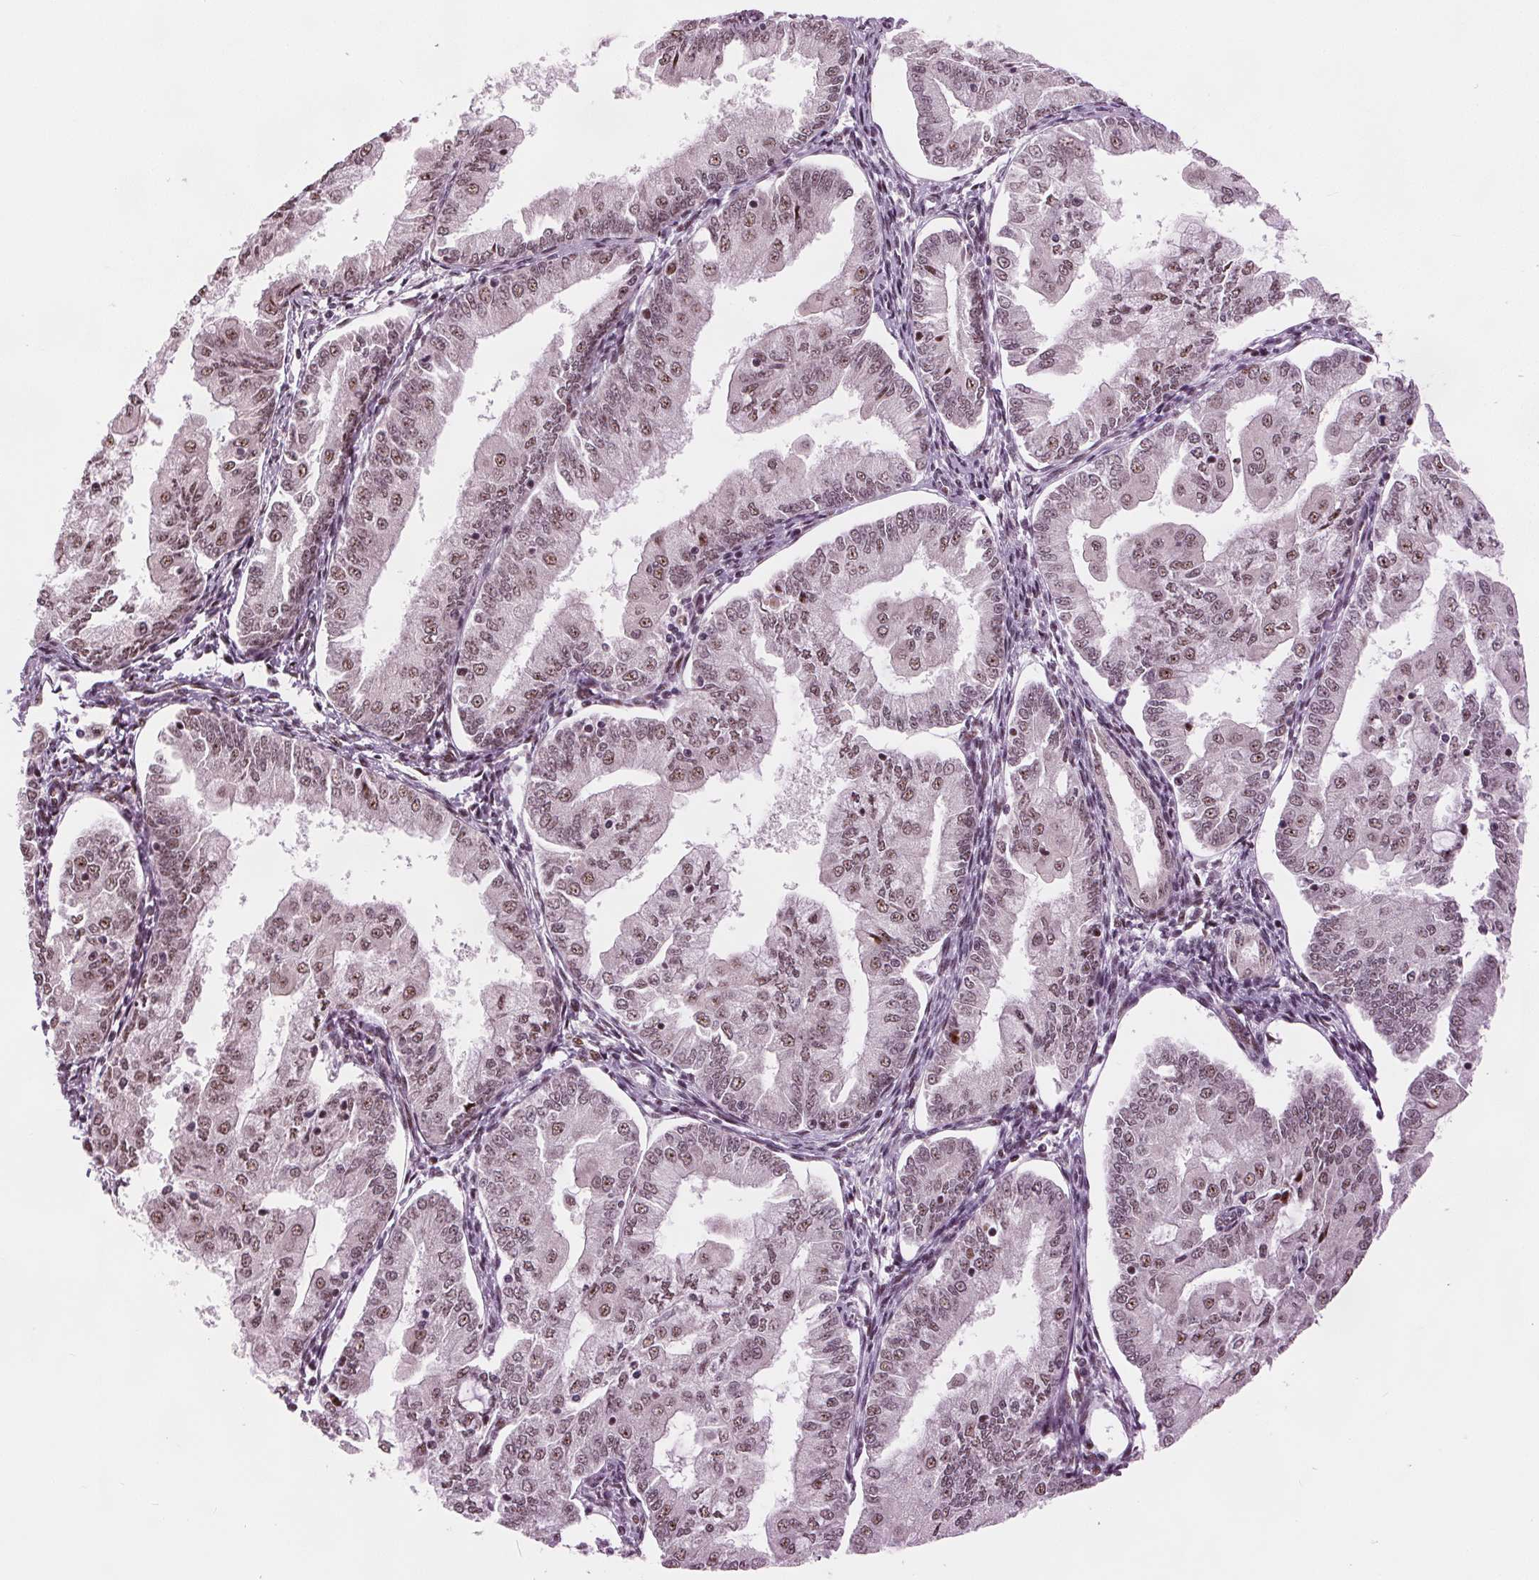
{"staining": {"intensity": "moderate", "quantity": ">75%", "location": "nuclear"}, "tissue": "endometrial cancer", "cell_type": "Tumor cells", "image_type": "cancer", "snomed": [{"axis": "morphology", "description": "Adenocarcinoma, NOS"}, {"axis": "topography", "description": "Endometrium"}], "caption": "Tumor cells show medium levels of moderate nuclear positivity in approximately >75% of cells in endometrial cancer (adenocarcinoma).", "gene": "TTC34", "patient": {"sex": "female", "age": 55}}